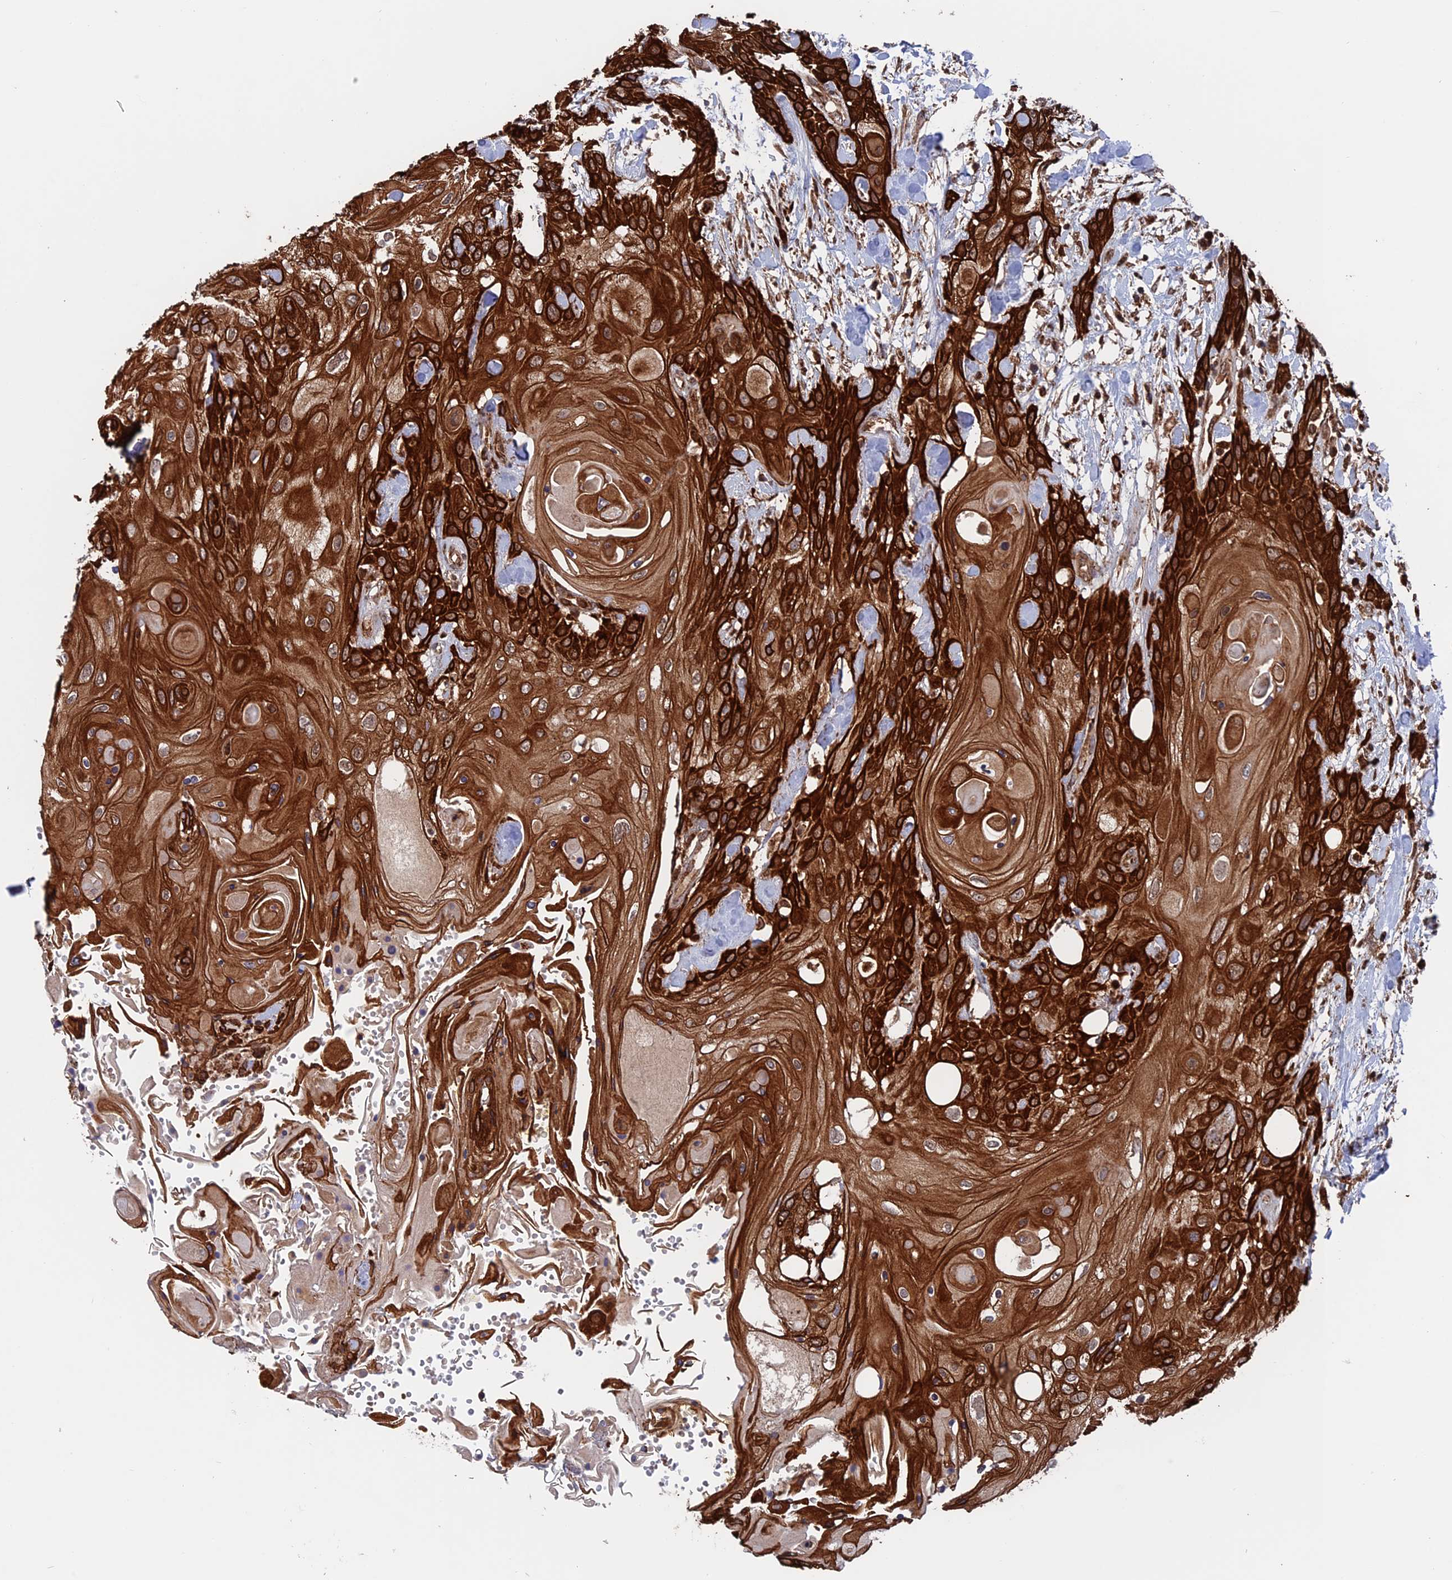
{"staining": {"intensity": "strong", "quantity": ">75%", "location": "cytoplasmic/membranous"}, "tissue": "head and neck cancer", "cell_type": "Tumor cells", "image_type": "cancer", "snomed": [{"axis": "morphology", "description": "Squamous cell carcinoma, NOS"}, {"axis": "topography", "description": "Head-Neck"}], "caption": "The immunohistochemical stain shows strong cytoplasmic/membranous positivity in tumor cells of head and neck cancer tissue. (Stains: DAB (3,3'-diaminobenzidine) in brown, nuclei in blue, Microscopy: brightfield microscopy at high magnification).", "gene": "DTYMK", "patient": {"sex": "female", "age": 43}}